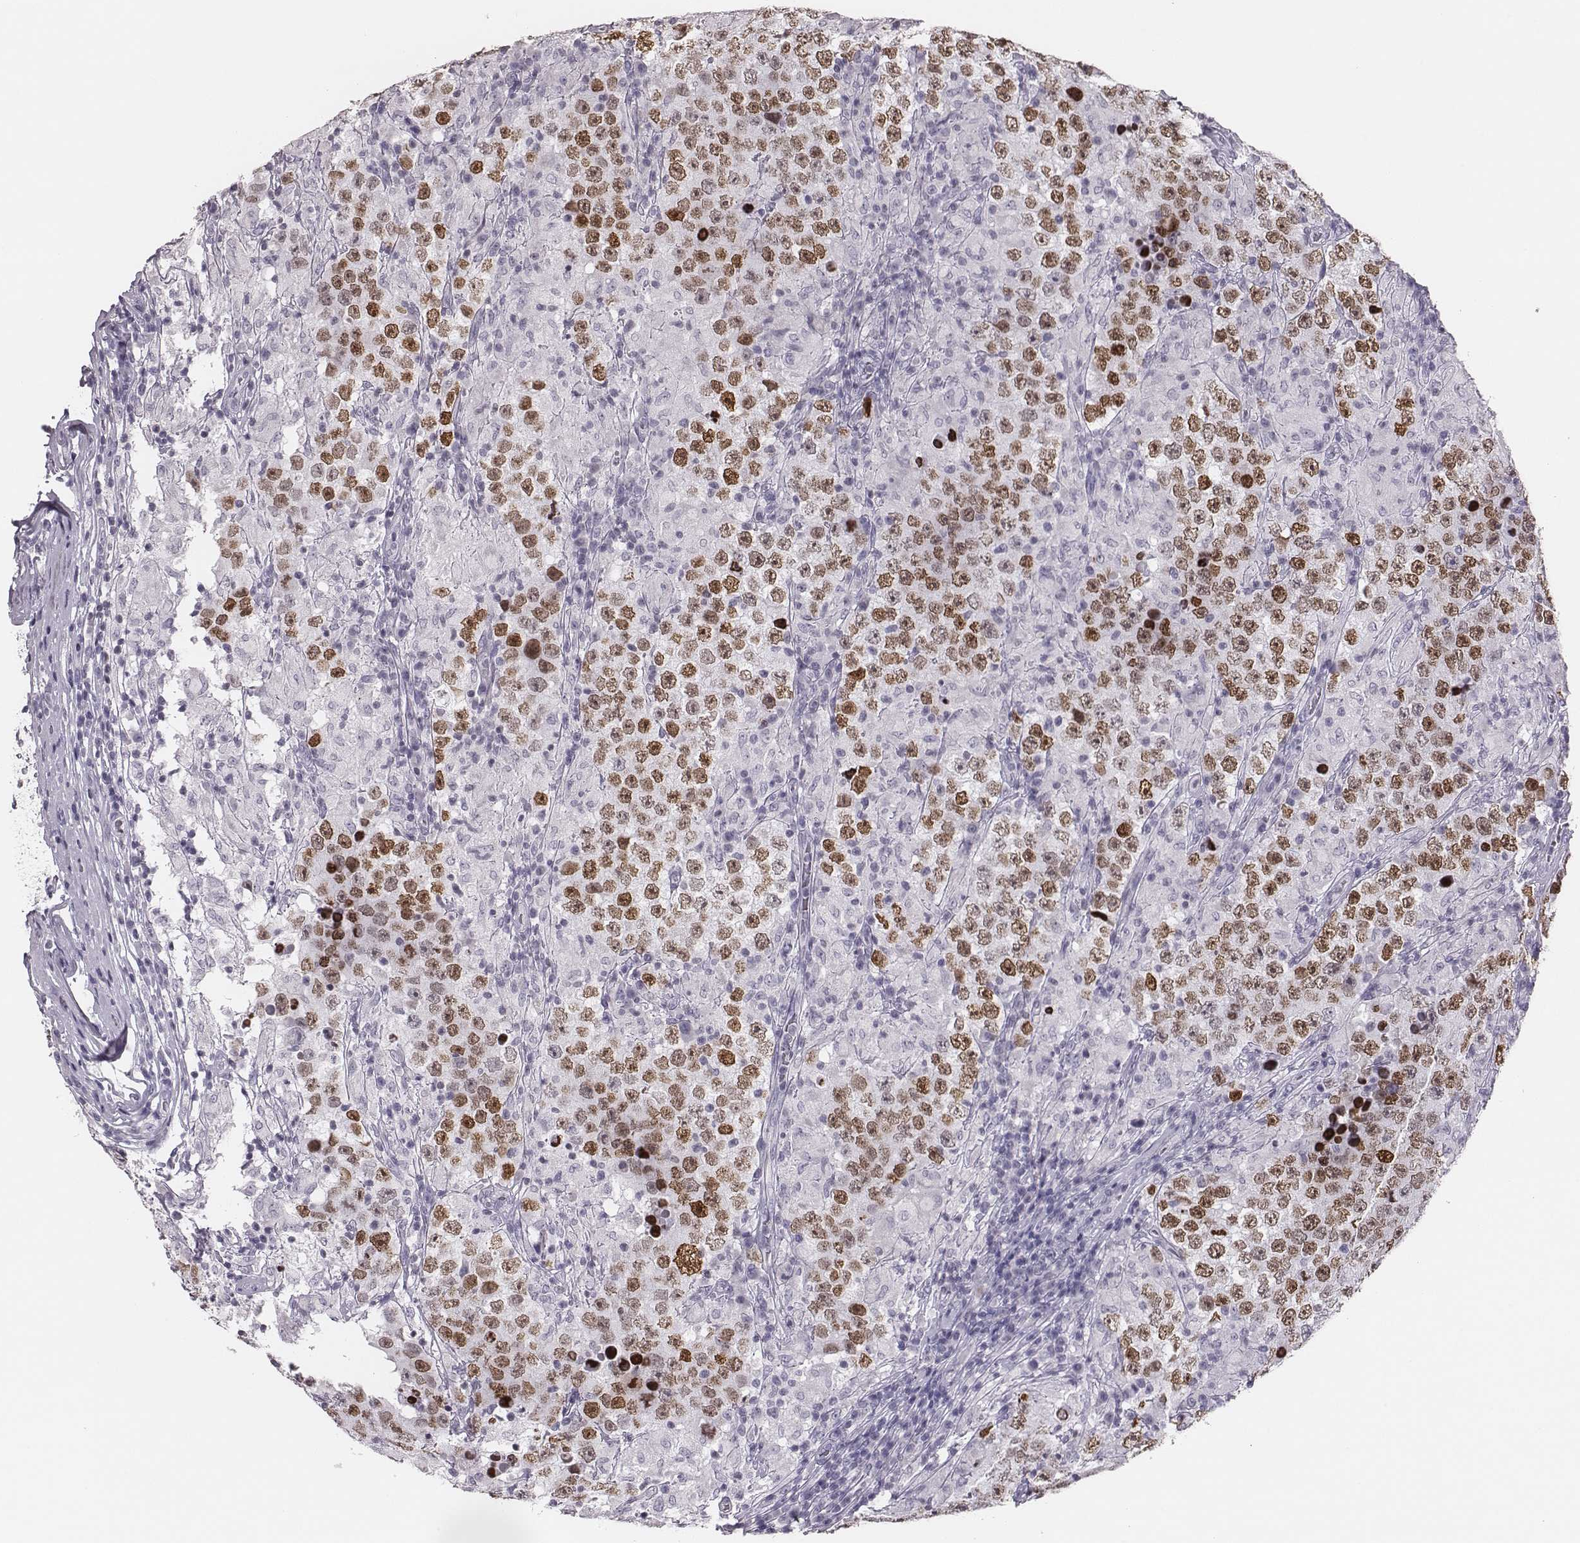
{"staining": {"intensity": "moderate", "quantity": ">75%", "location": "nuclear"}, "tissue": "testis cancer", "cell_type": "Tumor cells", "image_type": "cancer", "snomed": [{"axis": "morphology", "description": "Seminoma, NOS"}, {"axis": "morphology", "description": "Carcinoma, Embryonal, NOS"}, {"axis": "topography", "description": "Testis"}], "caption": "Testis cancer stained for a protein (brown) reveals moderate nuclear positive staining in about >75% of tumor cells.", "gene": "H1-6", "patient": {"sex": "male", "age": 41}}